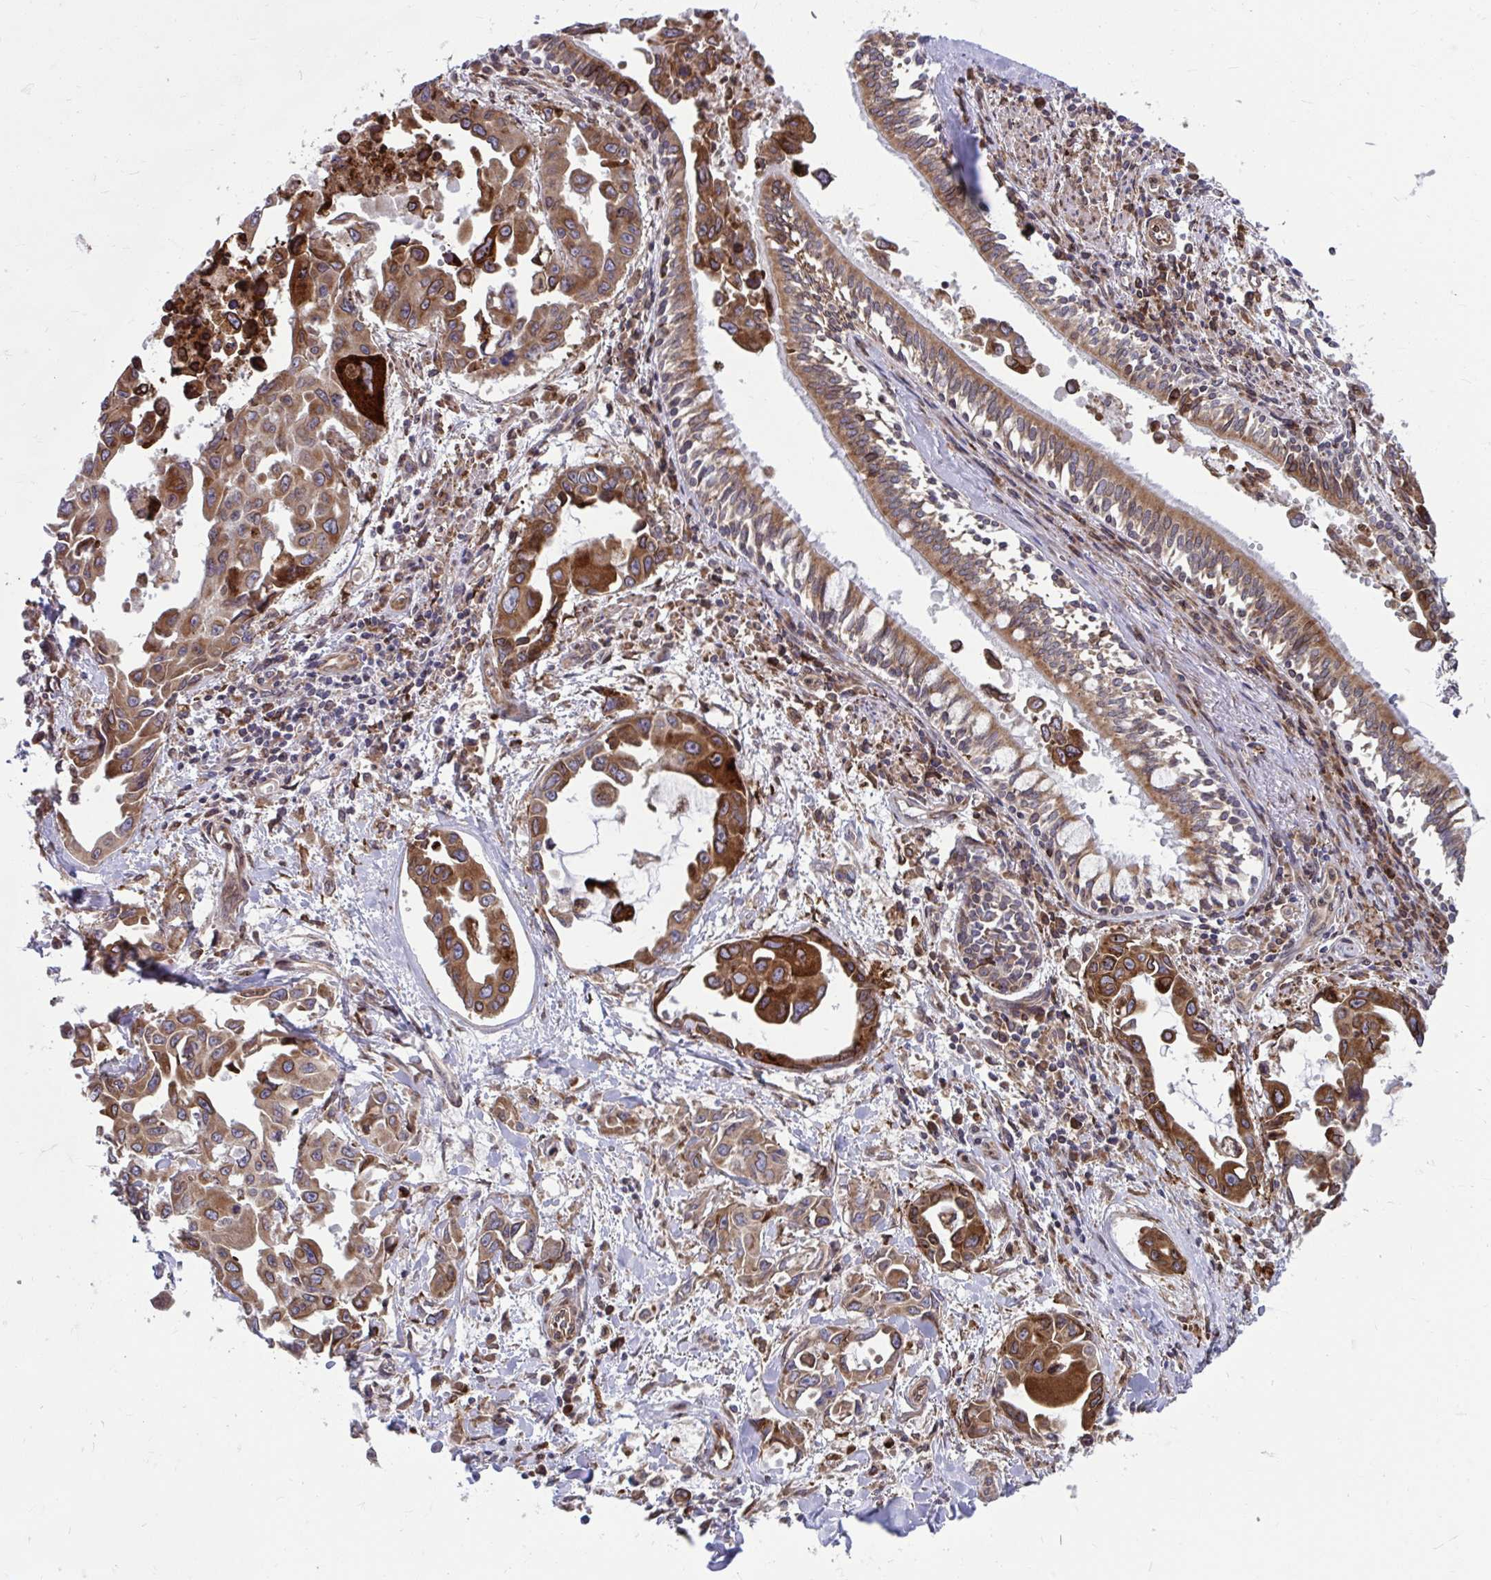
{"staining": {"intensity": "moderate", "quantity": ">75%", "location": "cytoplasmic/membranous"}, "tissue": "lung cancer", "cell_type": "Tumor cells", "image_type": "cancer", "snomed": [{"axis": "morphology", "description": "Adenocarcinoma, NOS"}, {"axis": "topography", "description": "Lung"}], "caption": "Protein staining displays moderate cytoplasmic/membranous expression in approximately >75% of tumor cells in lung cancer (adenocarcinoma). The staining was performed using DAB, with brown indicating positive protein expression. Nuclei are stained blue with hematoxylin.", "gene": "STIM2", "patient": {"sex": "male", "age": 64}}